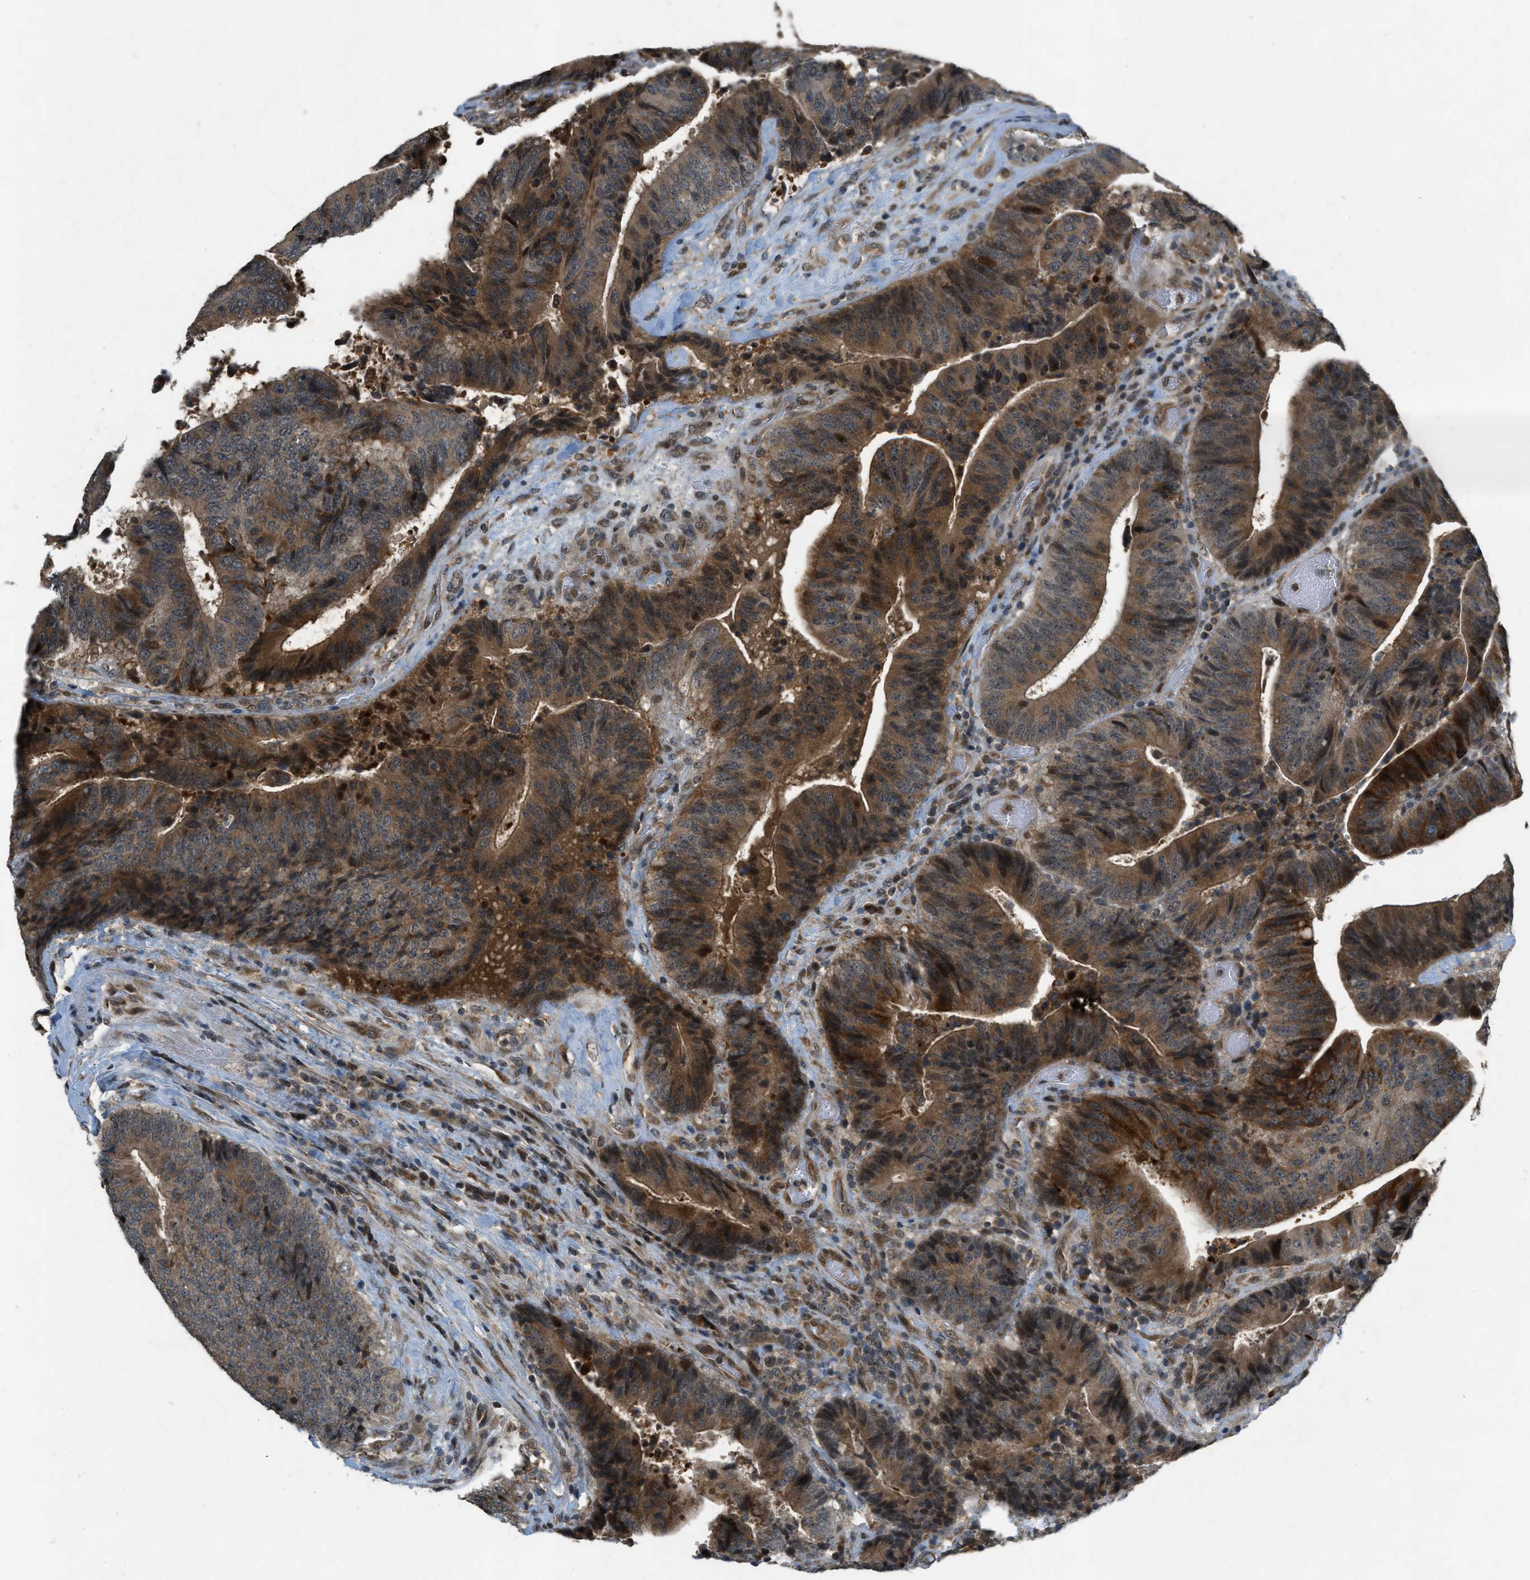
{"staining": {"intensity": "strong", "quantity": ">75%", "location": "cytoplasmic/membranous,nuclear"}, "tissue": "colorectal cancer", "cell_type": "Tumor cells", "image_type": "cancer", "snomed": [{"axis": "morphology", "description": "Adenocarcinoma, NOS"}, {"axis": "topography", "description": "Rectum"}], "caption": "A brown stain highlights strong cytoplasmic/membranous and nuclear expression of a protein in human colorectal adenocarcinoma tumor cells.", "gene": "PPP1R15A", "patient": {"sex": "male", "age": 72}}